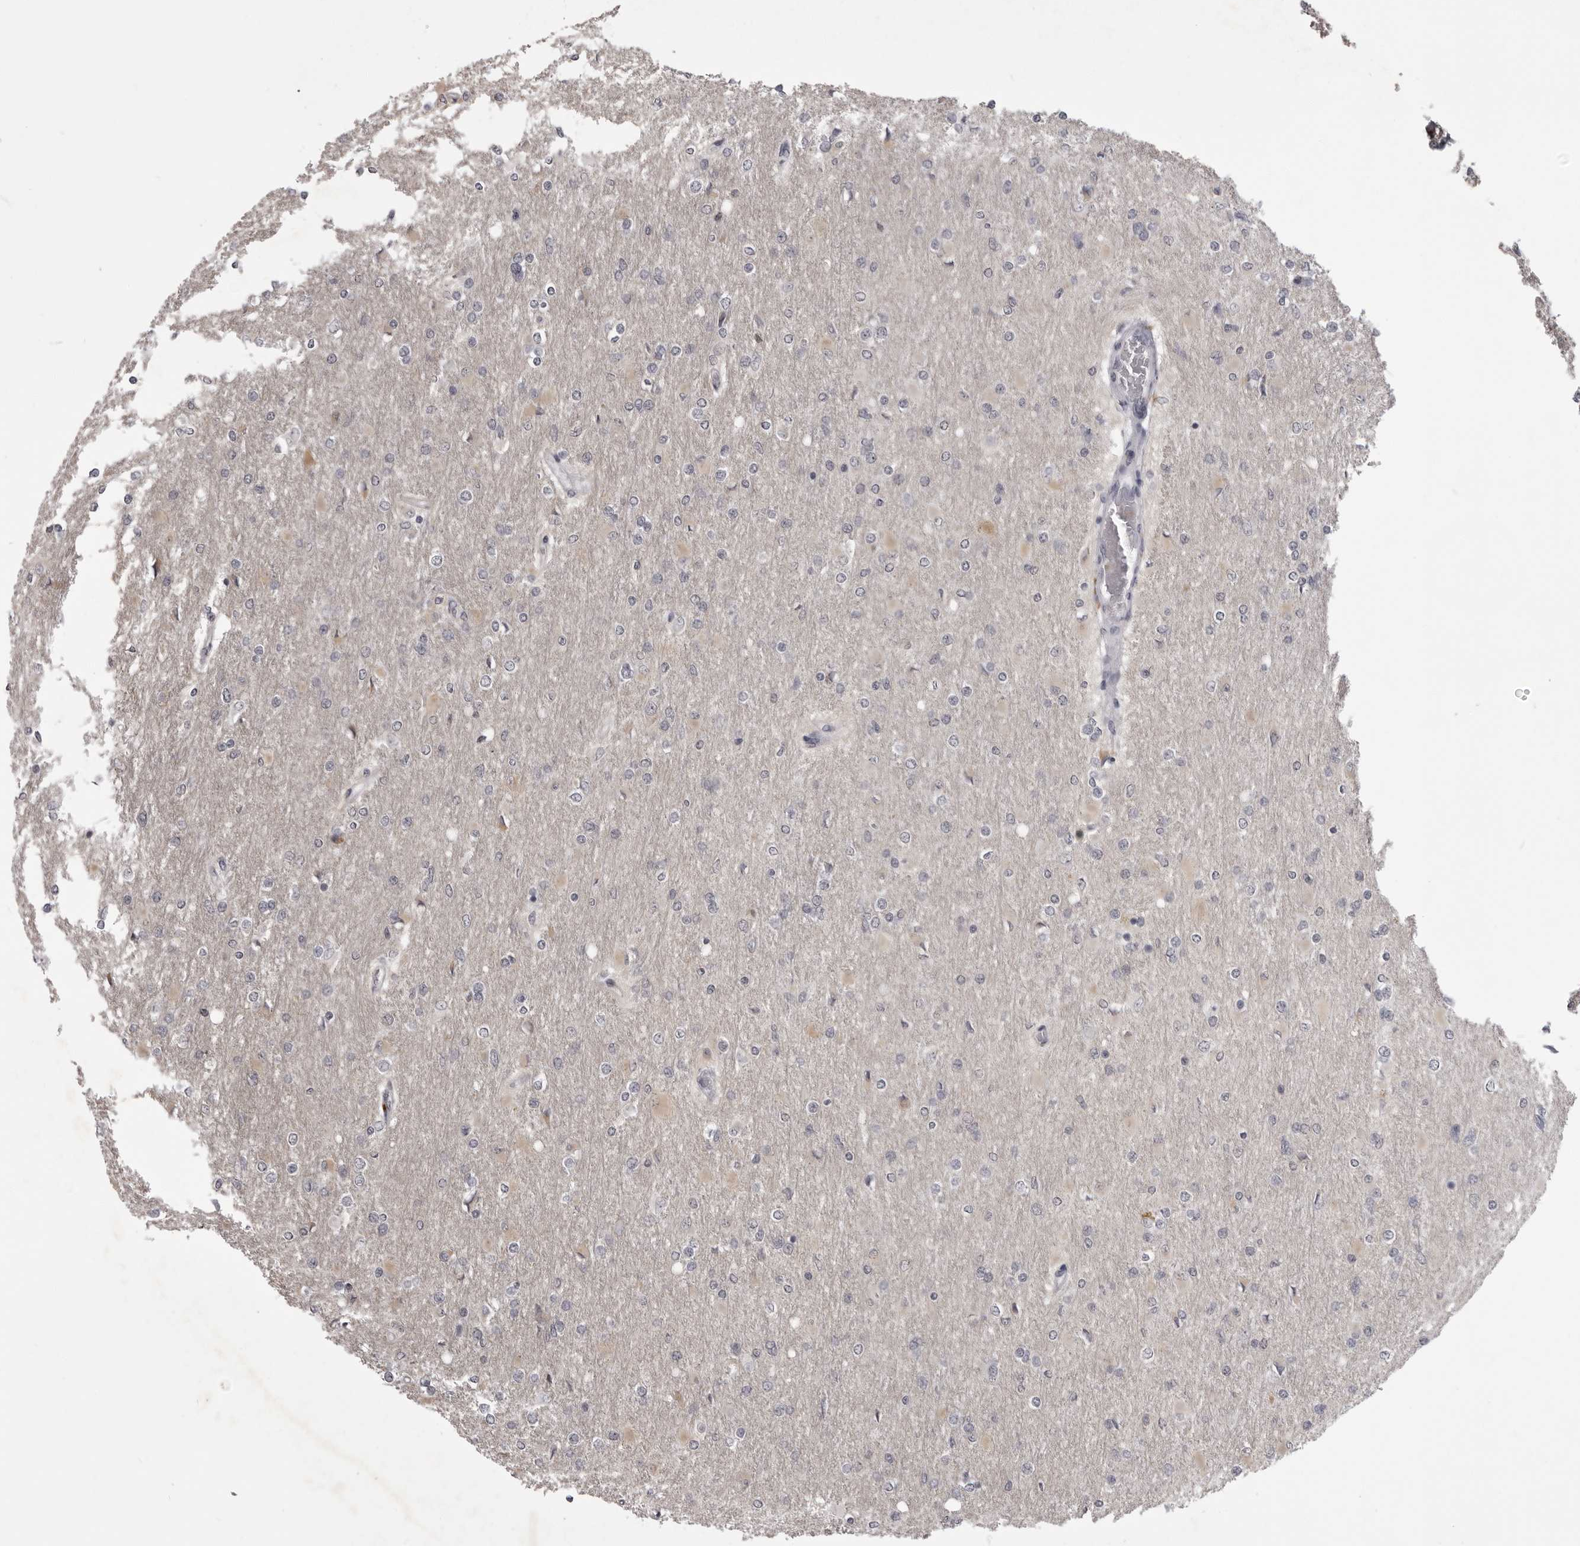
{"staining": {"intensity": "negative", "quantity": "none", "location": "none"}, "tissue": "glioma", "cell_type": "Tumor cells", "image_type": "cancer", "snomed": [{"axis": "morphology", "description": "Glioma, malignant, High grade"}, {"axis": "topography", "description": "Cerebral cortex"}], "caption": "Immunohistochemistry histopathology image of neoplastic tissue: glioma stained with DAB shows no significant protein positivity in tumor cells. (Brightfield microscopy of DAB (3,3'-diaminobenzidine) immunohistochemistry (IHC) at high magnification).", "gene": "EPHA10", "patient": {"sex": "female", "age": 36}}